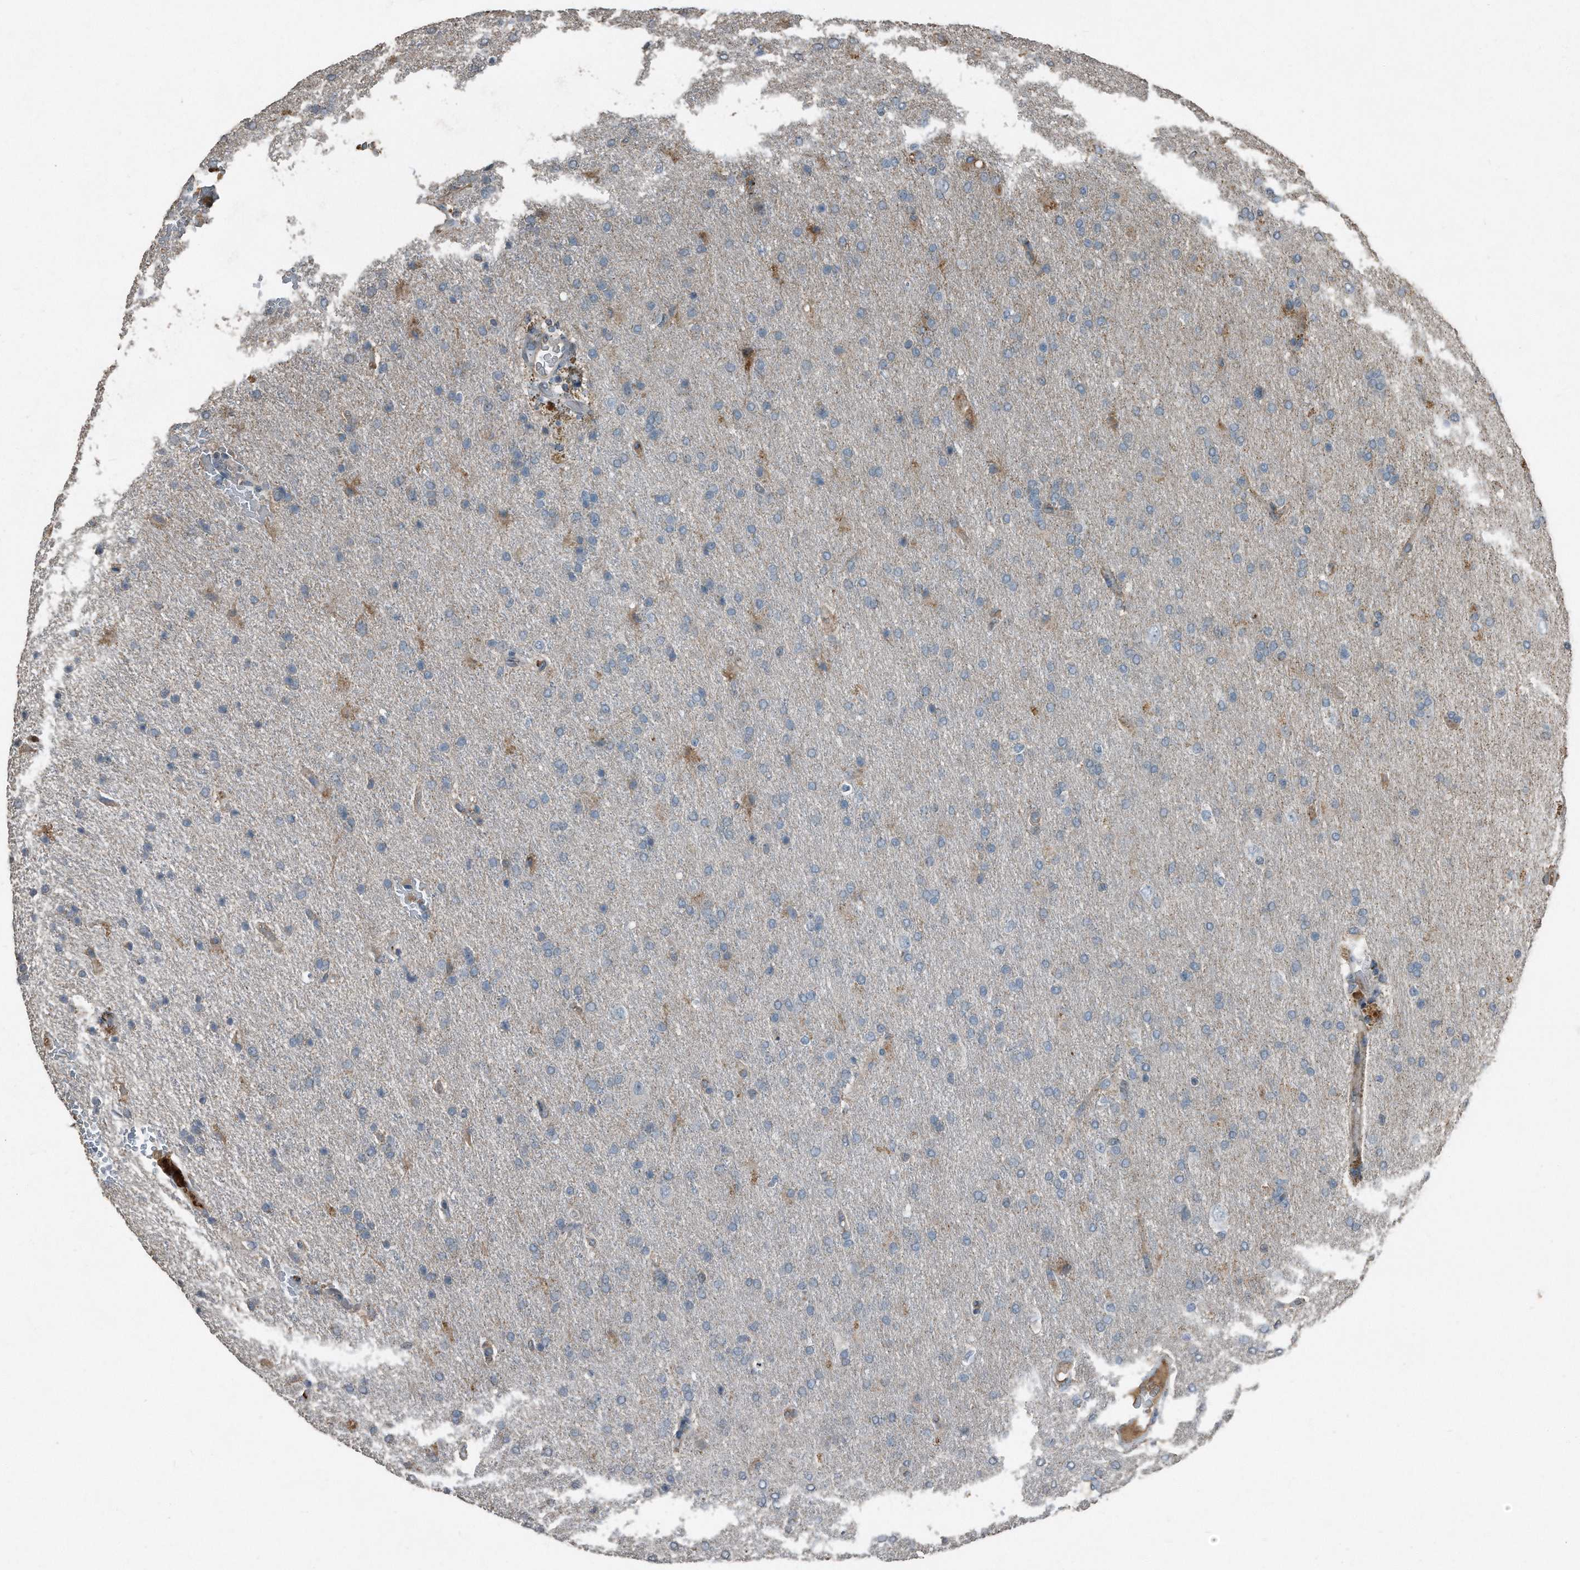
{"staining": {"intensity": "negative", "quantity": "none", "location": "none"}, "tissue": "glioma", "cell_type": "Tumor cells", "image_type": "cancer", "snomed": [{"axis": "morphology", "description": "Glioma, malignant, High grade"}, {"axis": "topography", "description": "Brain"}], "caption": "Tumor cells show no significant protein positivity in glioma.", "gene": "C9", "patient": {"sex": "male", "age": 72}}